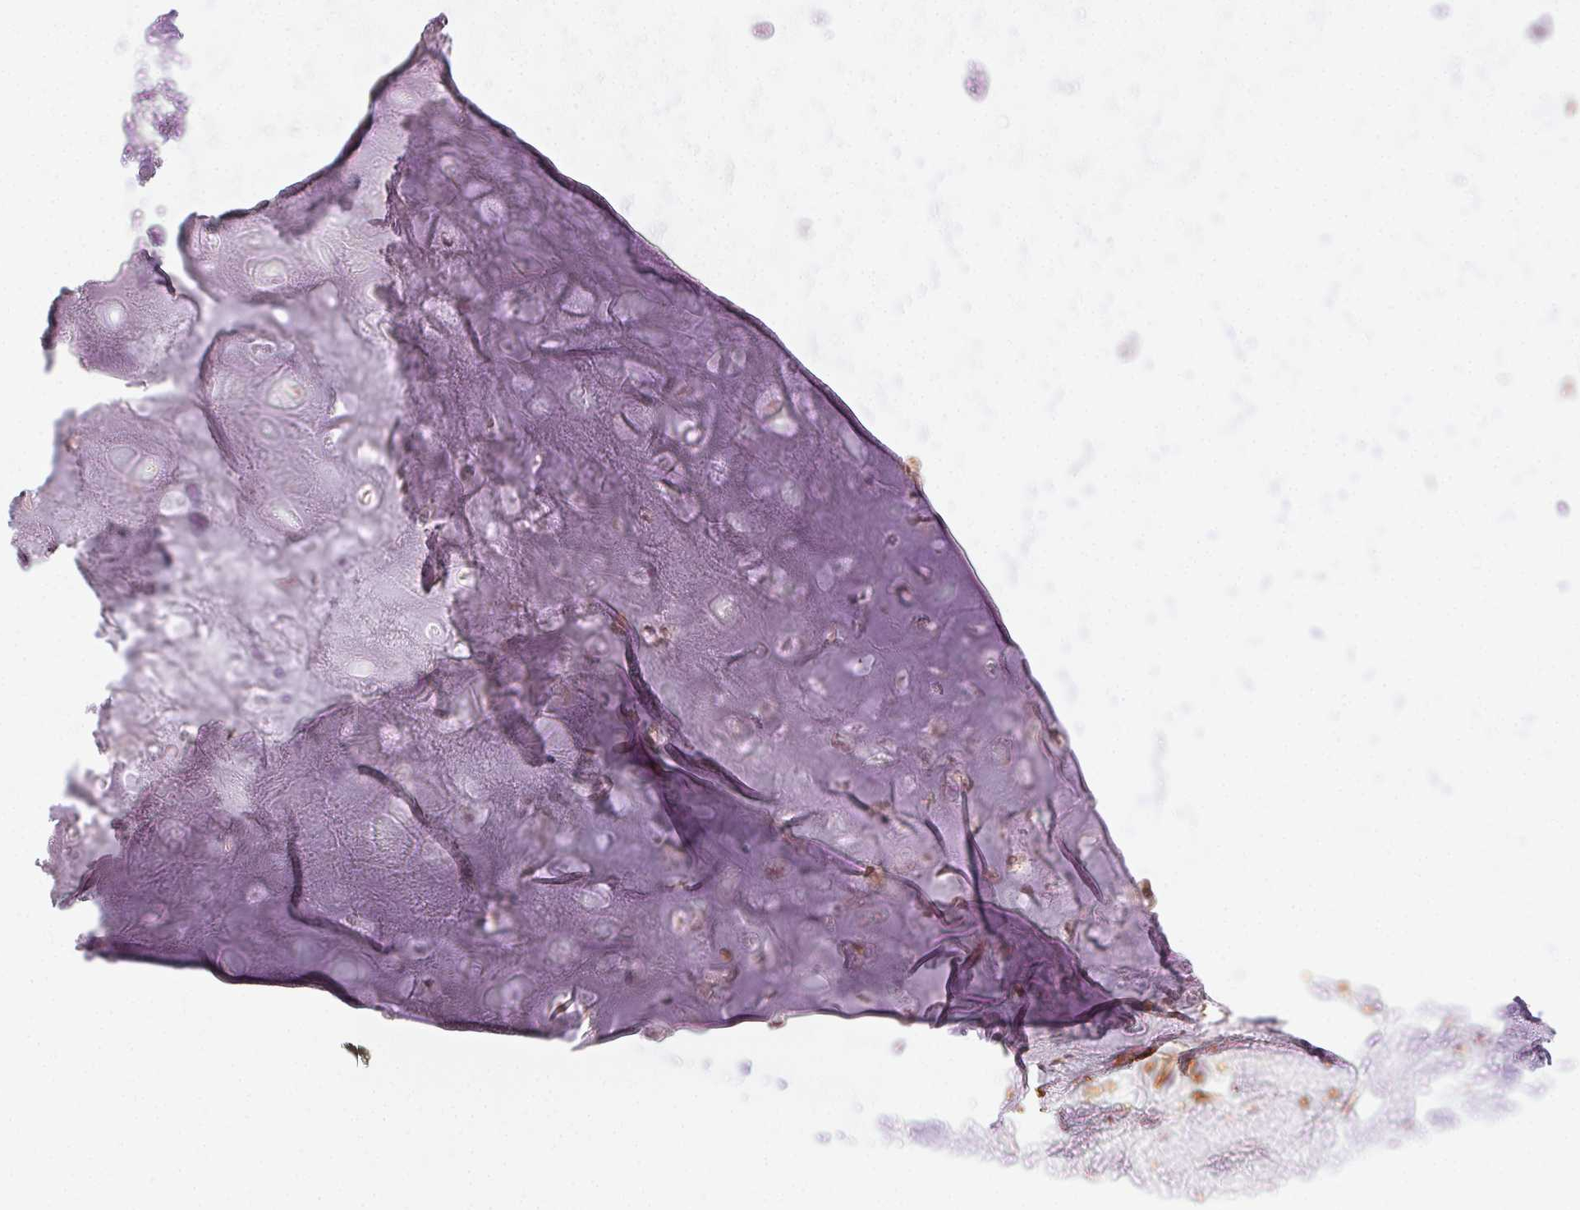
{"staining": {"intensity": "negative", "quantity": "none", "location": "none"}, "tissue": "soft tissue", "cell_type": "Chondrocytes", "image_type": "normal", "snomed": [{"axis": "morphology", "description": "Normal tissue, NOS"}, {"axis": "topography", "description": "Cartilage tissue"}], "caption": "Immunohistochemistry of unremarkable soft tissue demonstrates no positivity in chondrocytes. The staining is performed using DAB (3,3'-diaminobenzidine) brown chromogen with nuclei counter-stained in using hematoxylin.", "gene": "RNASET2", "patient": {"sex": "male", "age": 57}}